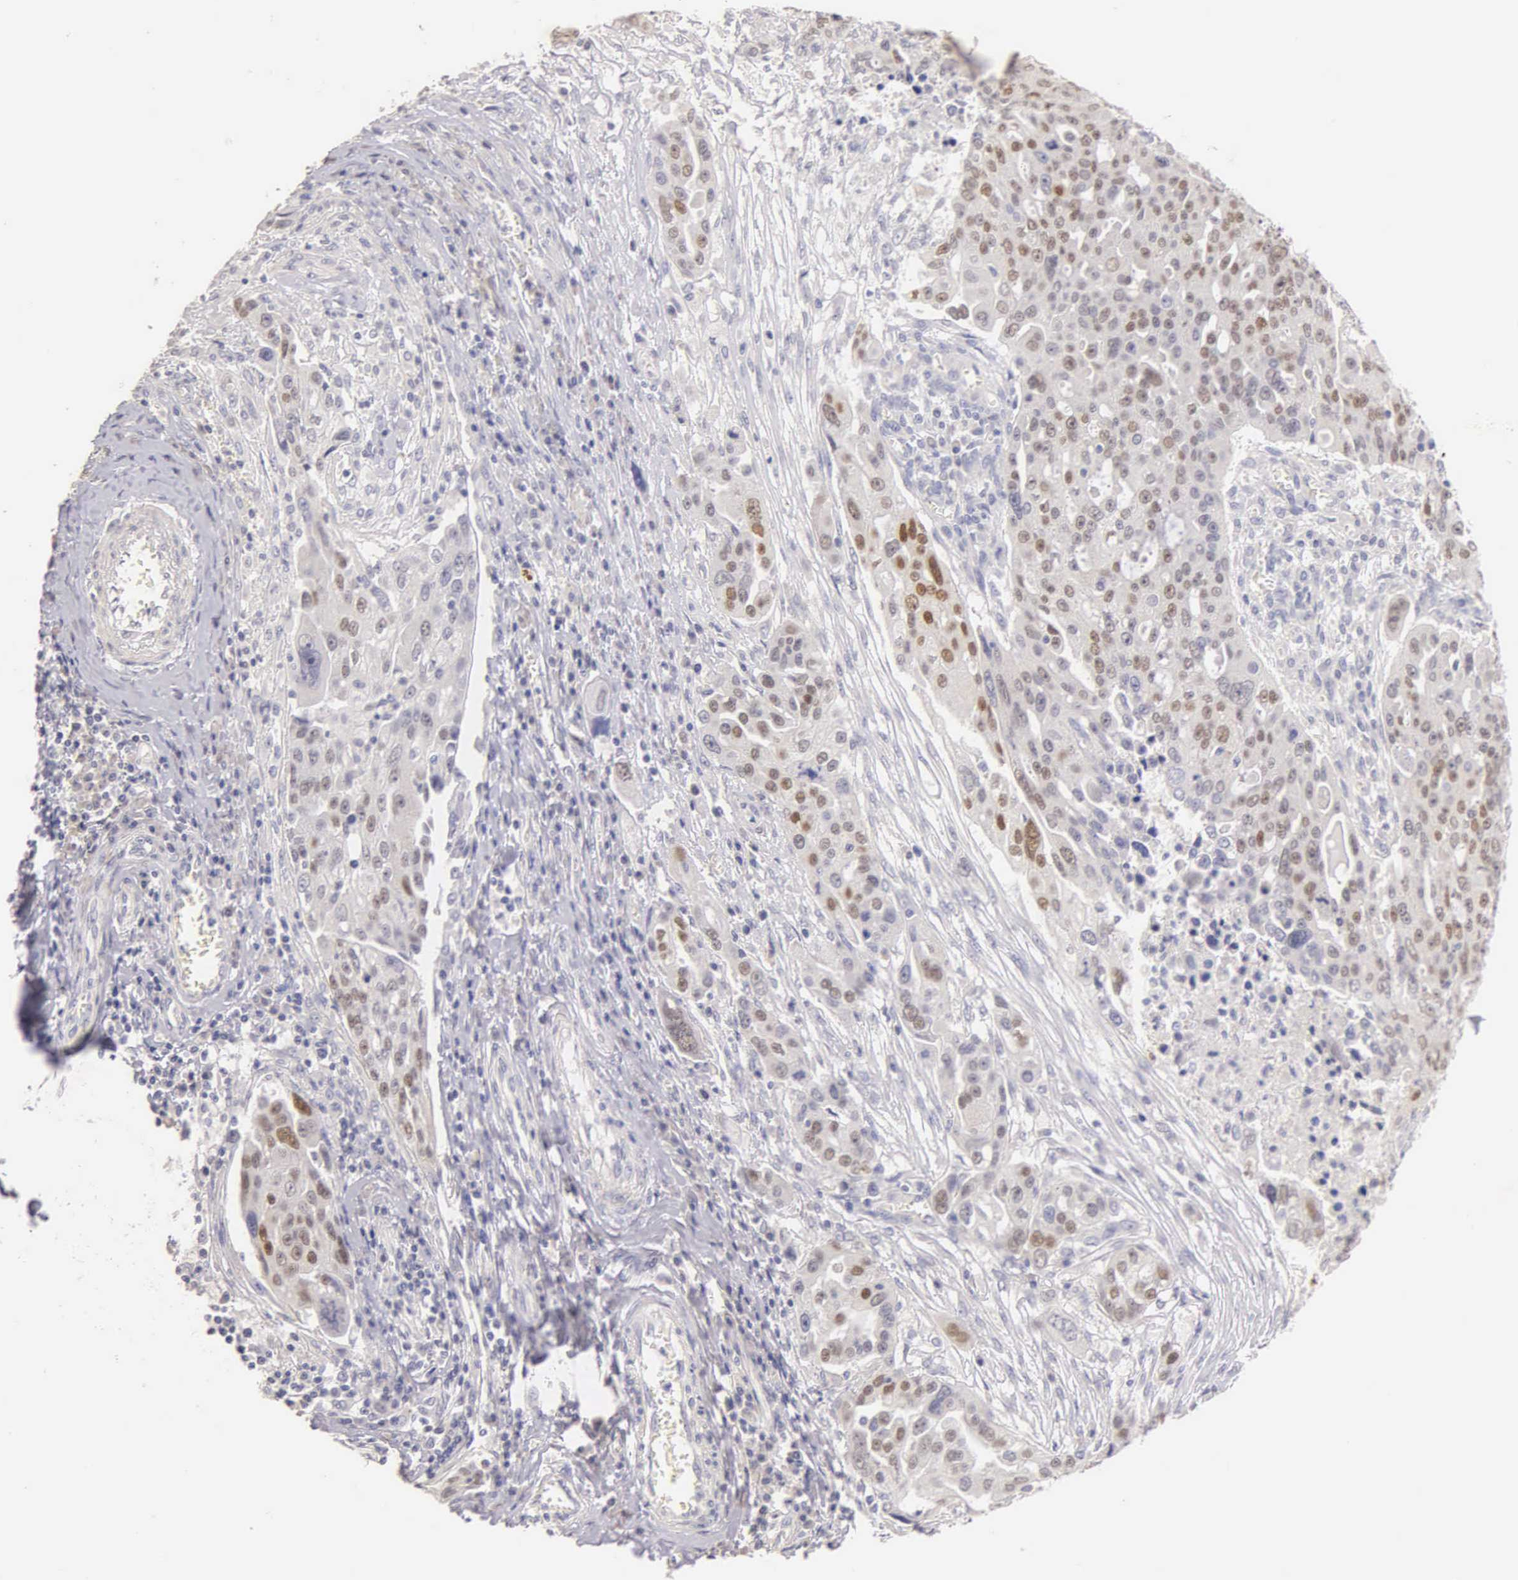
{"staining": {"intensity": "weak", "quantity": "25%-75%", "location": "nuclear"}, "tissue": "ovarian cancer", "cell_type": "Tumor cells", "image_type": "cancer", "snomed": [{"axis": "morphology", "description": "Carcinoma, endometroid"}, {"axis": "topography", "description": "Ovary"}], "caption": "Protein expression by immunohistochemistry demonstrates weak nuclear expression in approximately 25%-75% of tumor cells in endometroid carcinoma (ovarian).", "gene": "ESR1", "patient": {"sex": "female", "age": 75}}